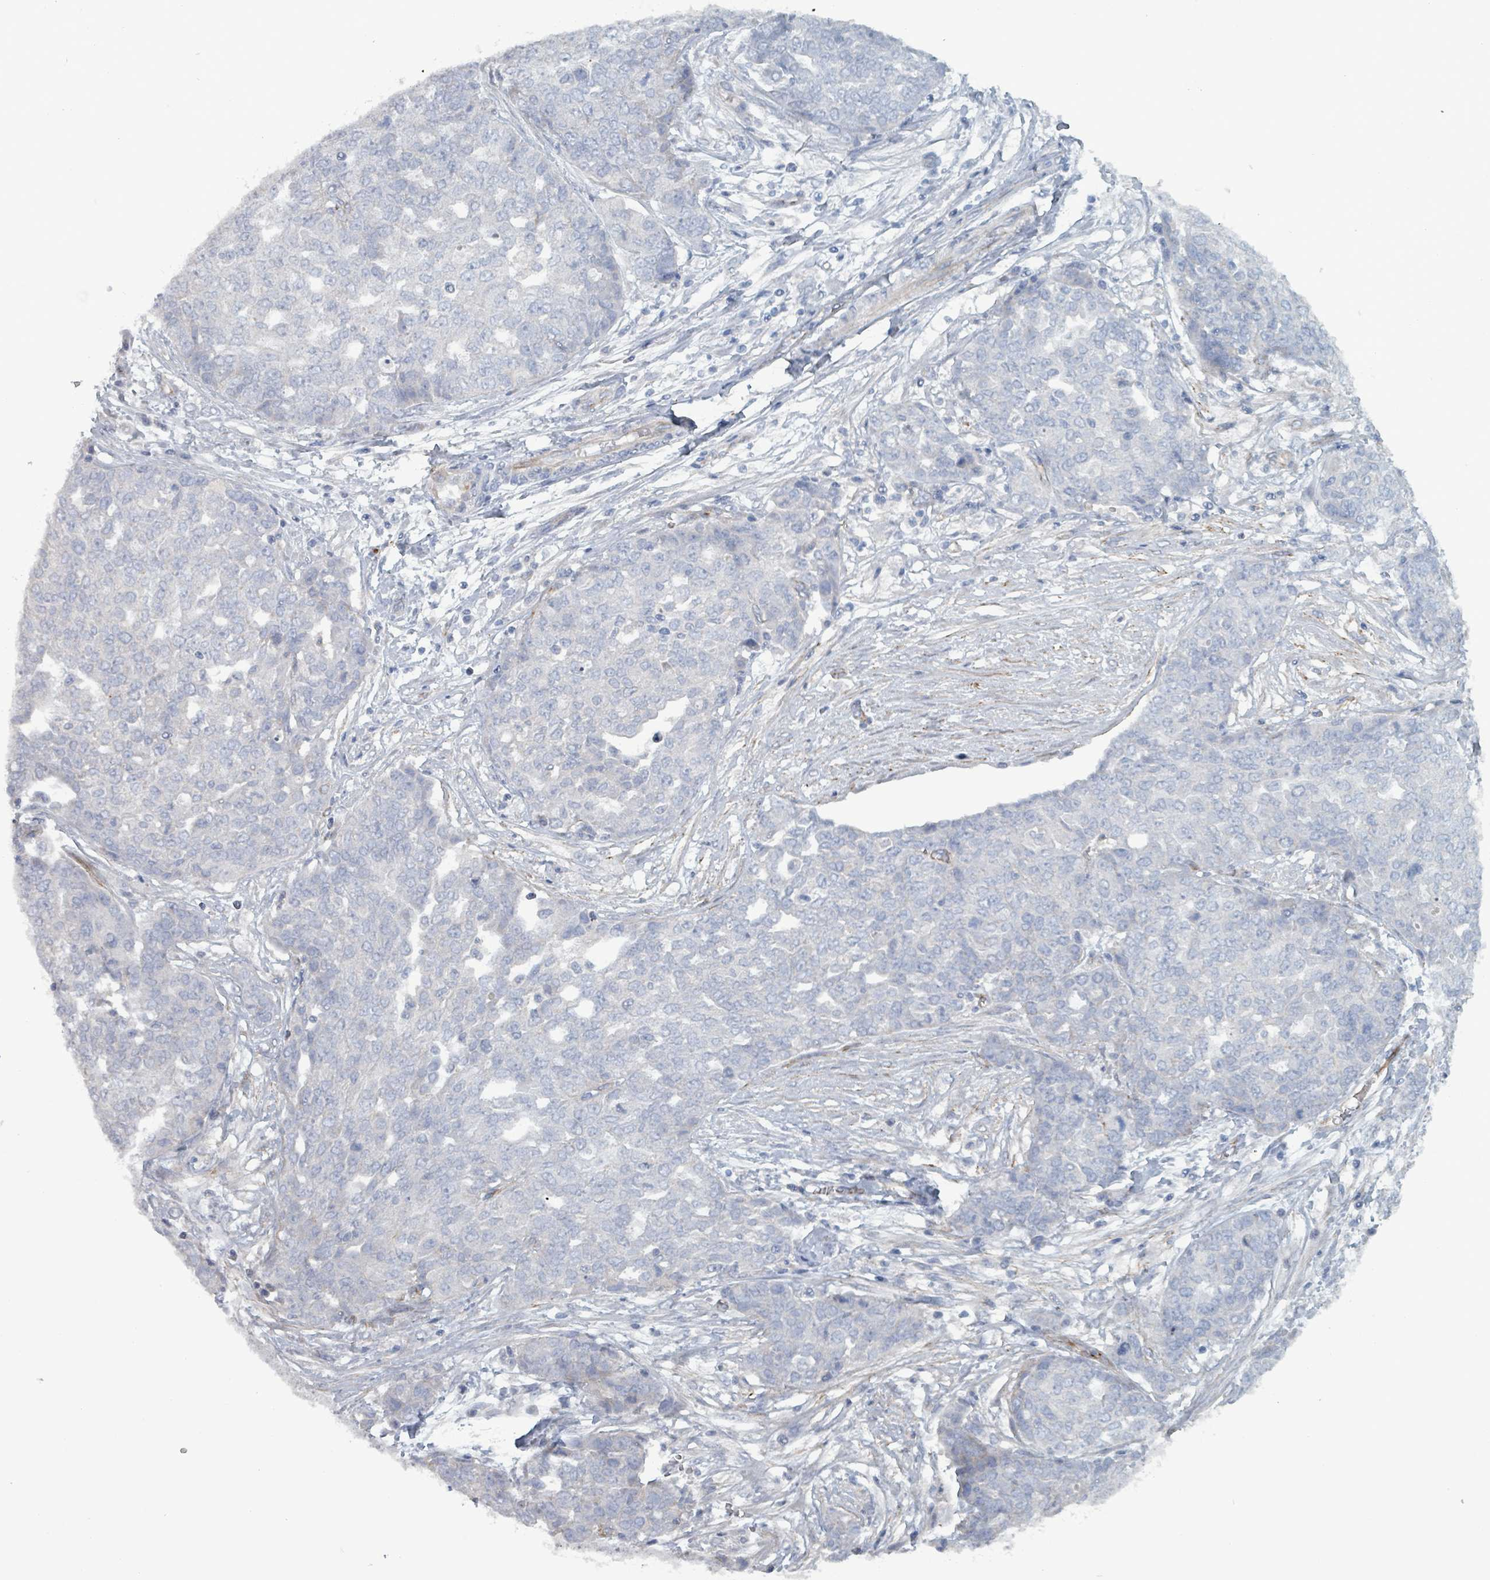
{"staining": {"intensity": "negative", "quantity": "none", "location": "none"}, "tissue": "ovarian cancer", "cell_type": "Tumor cells", "image_type": "cancer", "snomed": [{"axis": "morphology", "description": "Cystadenocarcinoma, serous, NOS"}, {"axis": "topography", "description": "Soft tissue"}, {"axis": "topography", "description": "Ovary"}], "caption": "There is no significant staining in tumor cells of serous cystadenocarcinoma (ovarian). (Stains: DAB immunohistochemistry (IHC) with hematoxylin counter stain, Microscopy: brightfield microscopy at high magnification).", "gene": "TAAR5", "patient": {"sex": "female", "age": 57}}